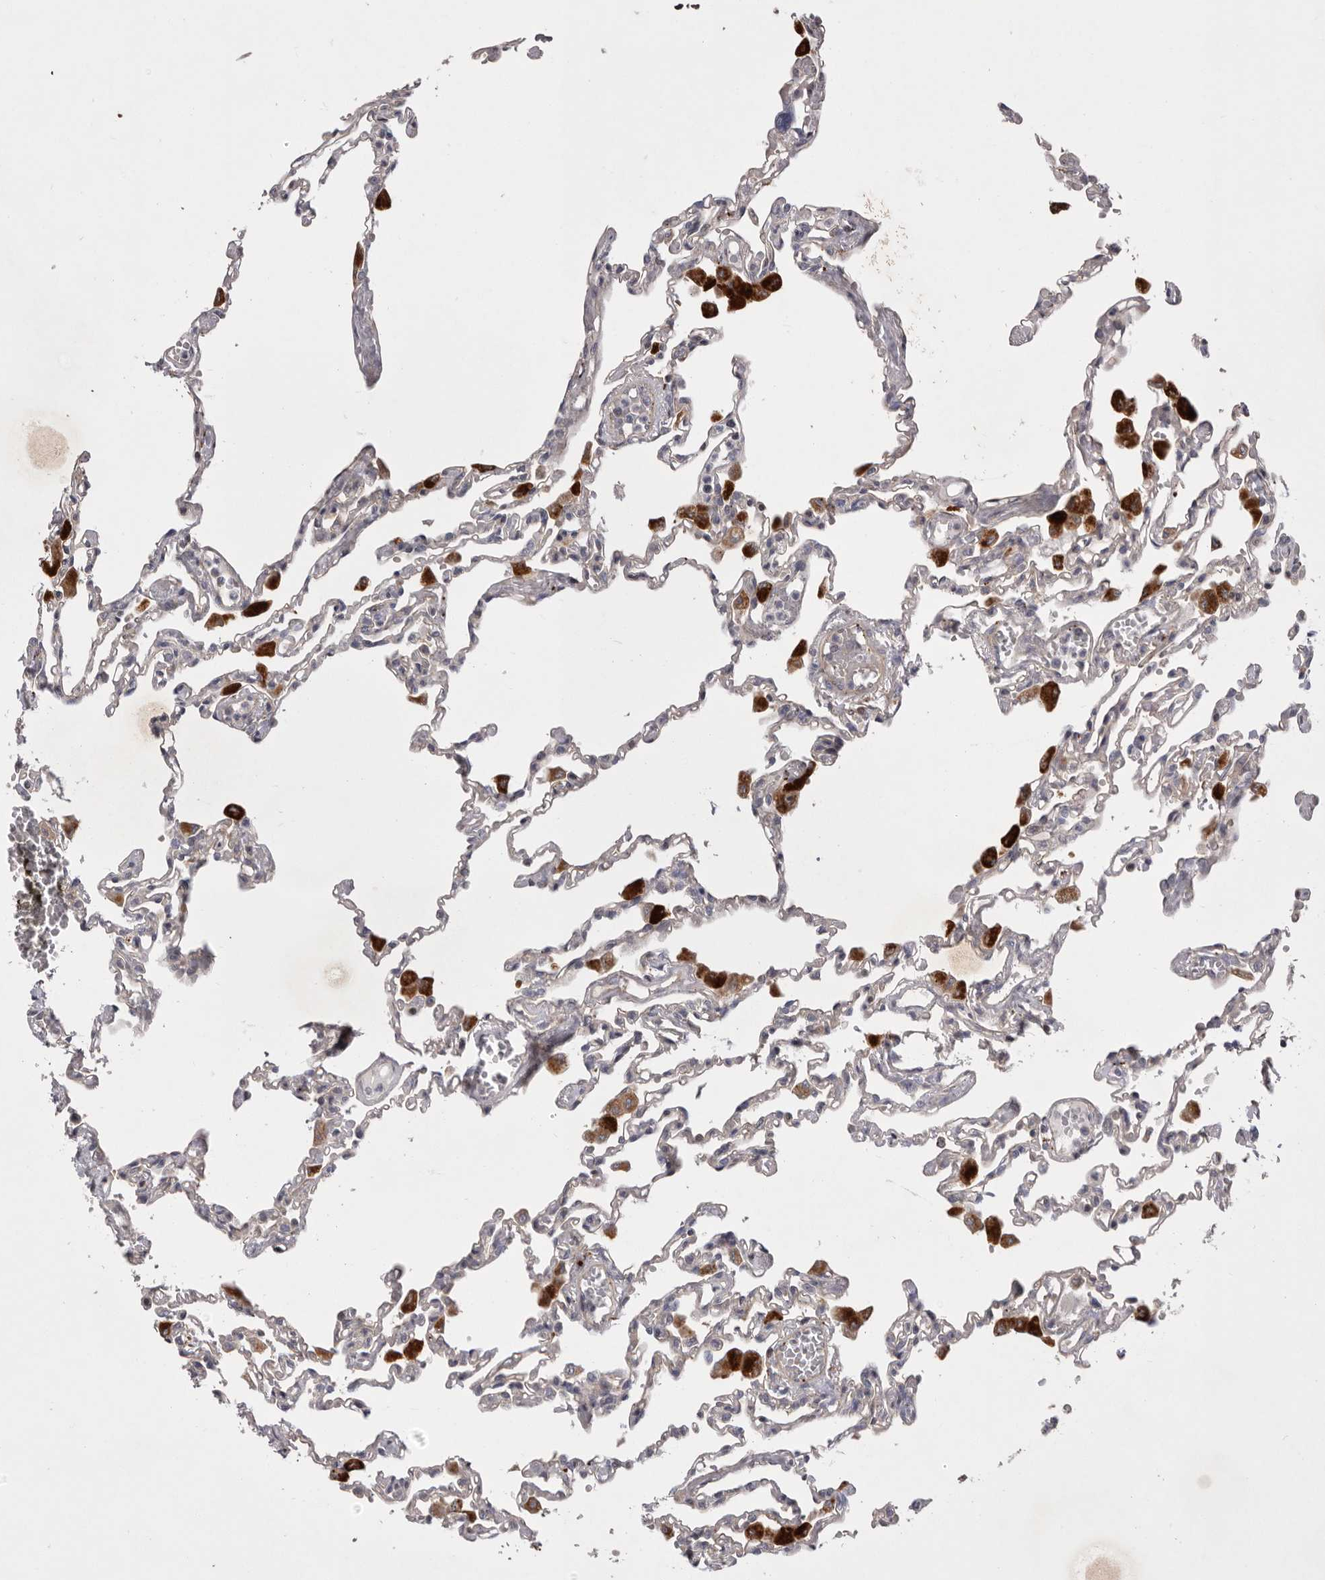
{"staining": {"intensity": "negative", "quantity": "none", "location": "none"}, "tissue": "lung", "cell_type": "Alveolar cells", "image_type": "normal", "snomed": [{"axis": "morphology", "description": "Normal tissue, NOS"}, {"axis": "topography", "description": "Bronchus"}, {"axis": "topography", "description": "Lung"}], "caption": "DAB (3,3'-diaminobenzidine) immunohistochemical staining of normal lung shows no significant positivity in alveolar cells.", "gene": "WDR47", "patient": {"sex": "female", "age": 49}}